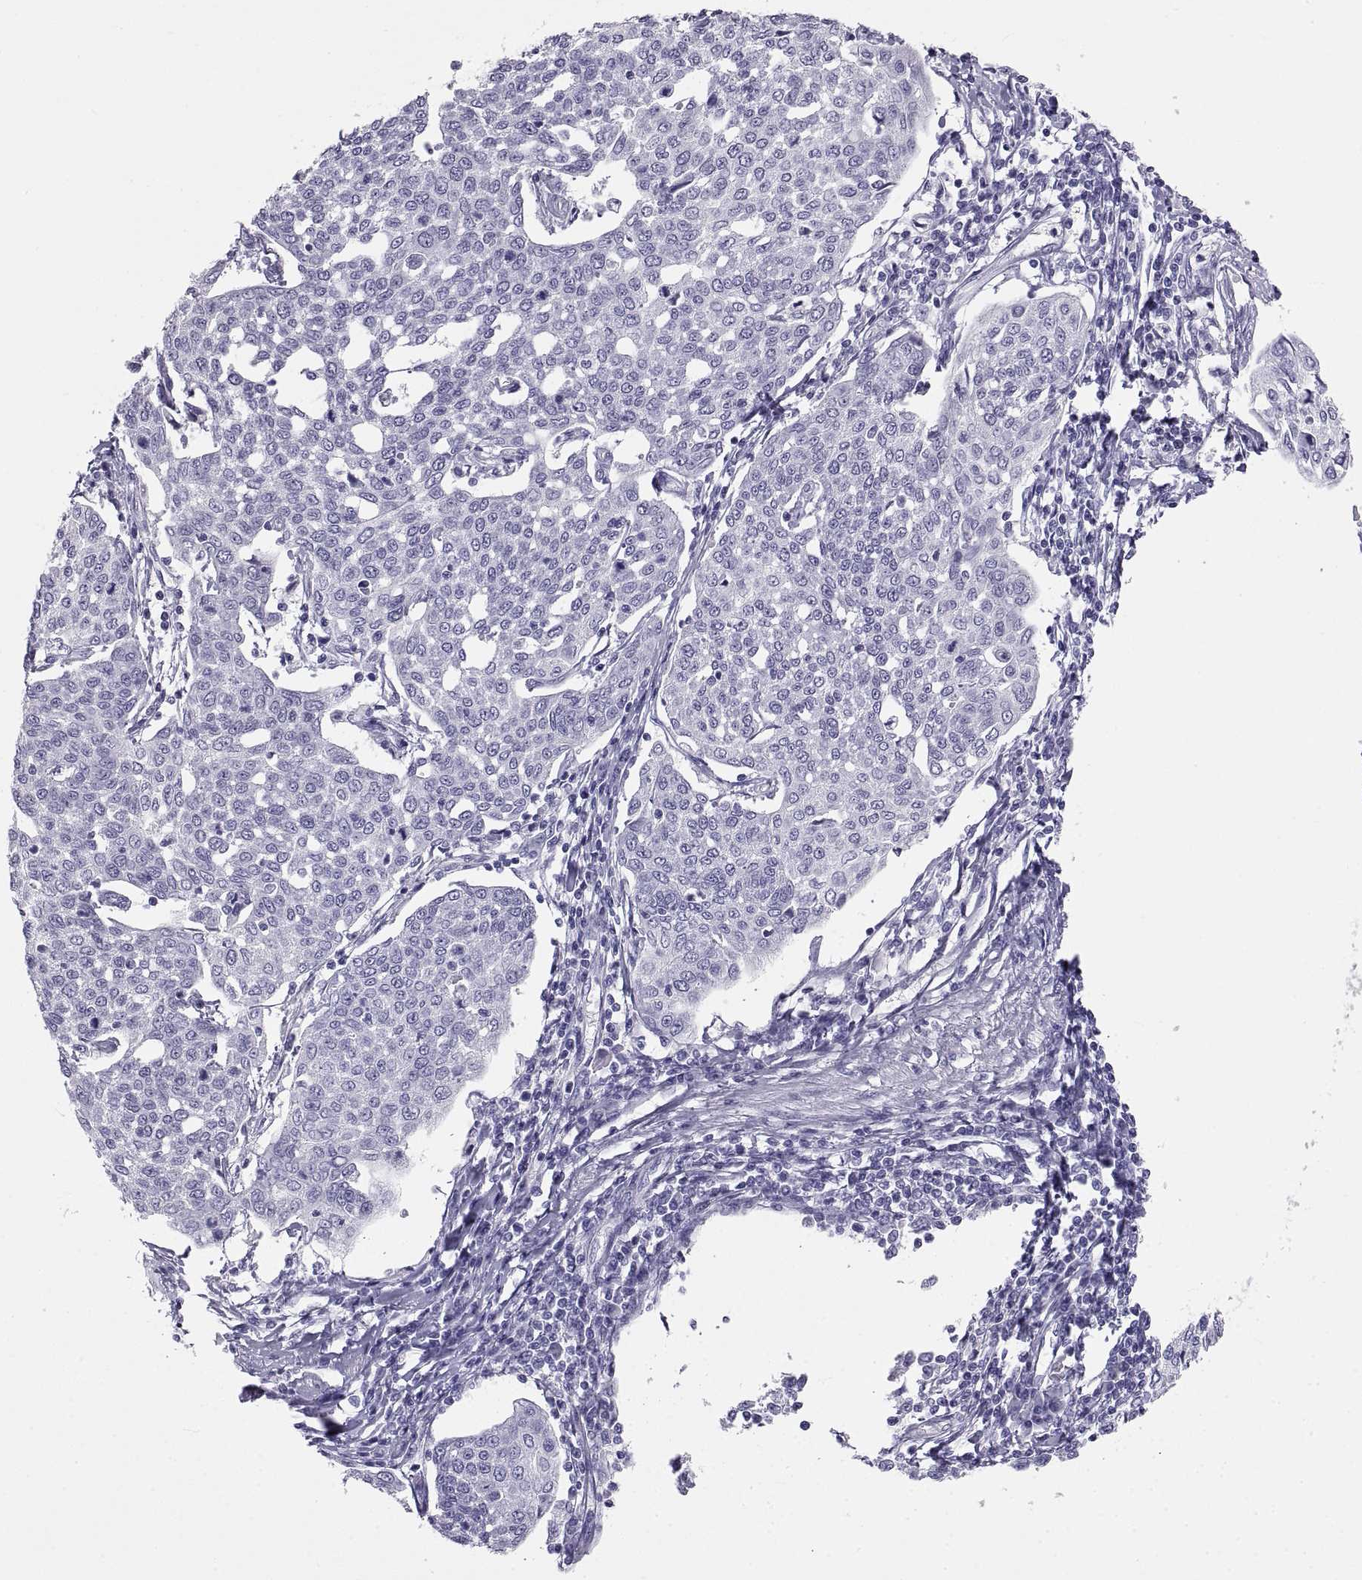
{"staining": {"intensity": "negative", "quantity": "none", "location": "none"}, "tissue": "cervical cancer", "cell_type": "Tumor cells", "image_type": "cancer", "snomed": [{"axis": "morphology", "description": "Squamous cell carcinoma, NOS"}, {"axis": "topography", "description": "Cervix"}], "caption": "Tumor cells are negative for brown protein staining in cervical squamous cell carcinoma.", "gene": "RLBP1", "patient": {"sex": "female", "age": 34}}